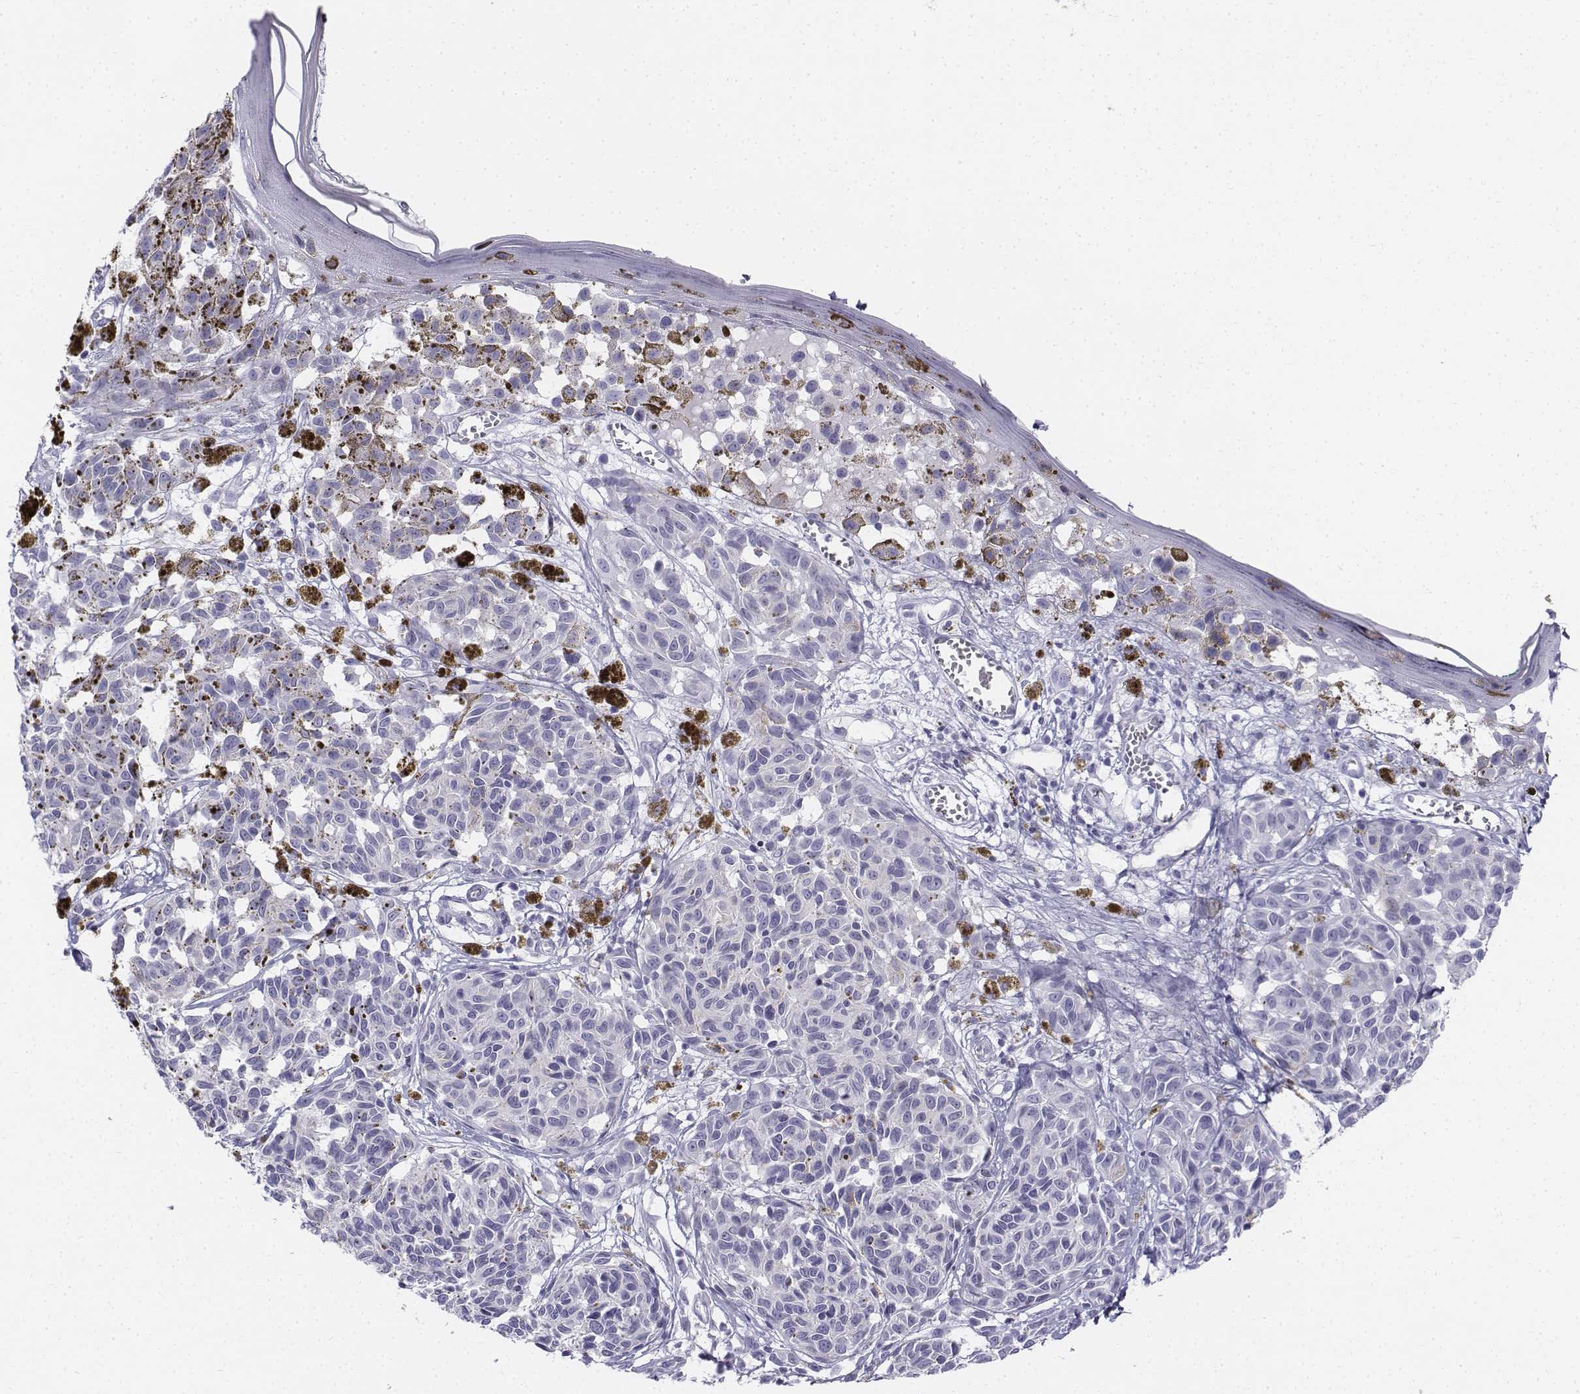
{"staining": {"intensity": "negative", "quantity": "none", "location": "none"}, "tissue": "melanoma", "cell_type": "Tumor cells", "image_type": "cancer", "snomed": [{"axis": "morphology", "description": "Malignant melanoma, NOS"}, {"axis": "topography", "description": "Skin"}], "caption": "Micrograph shows no significant protein expression in tumor cells of melanoma.", "gene": "TH", "patient": {"sex": "female", "age": 38}}